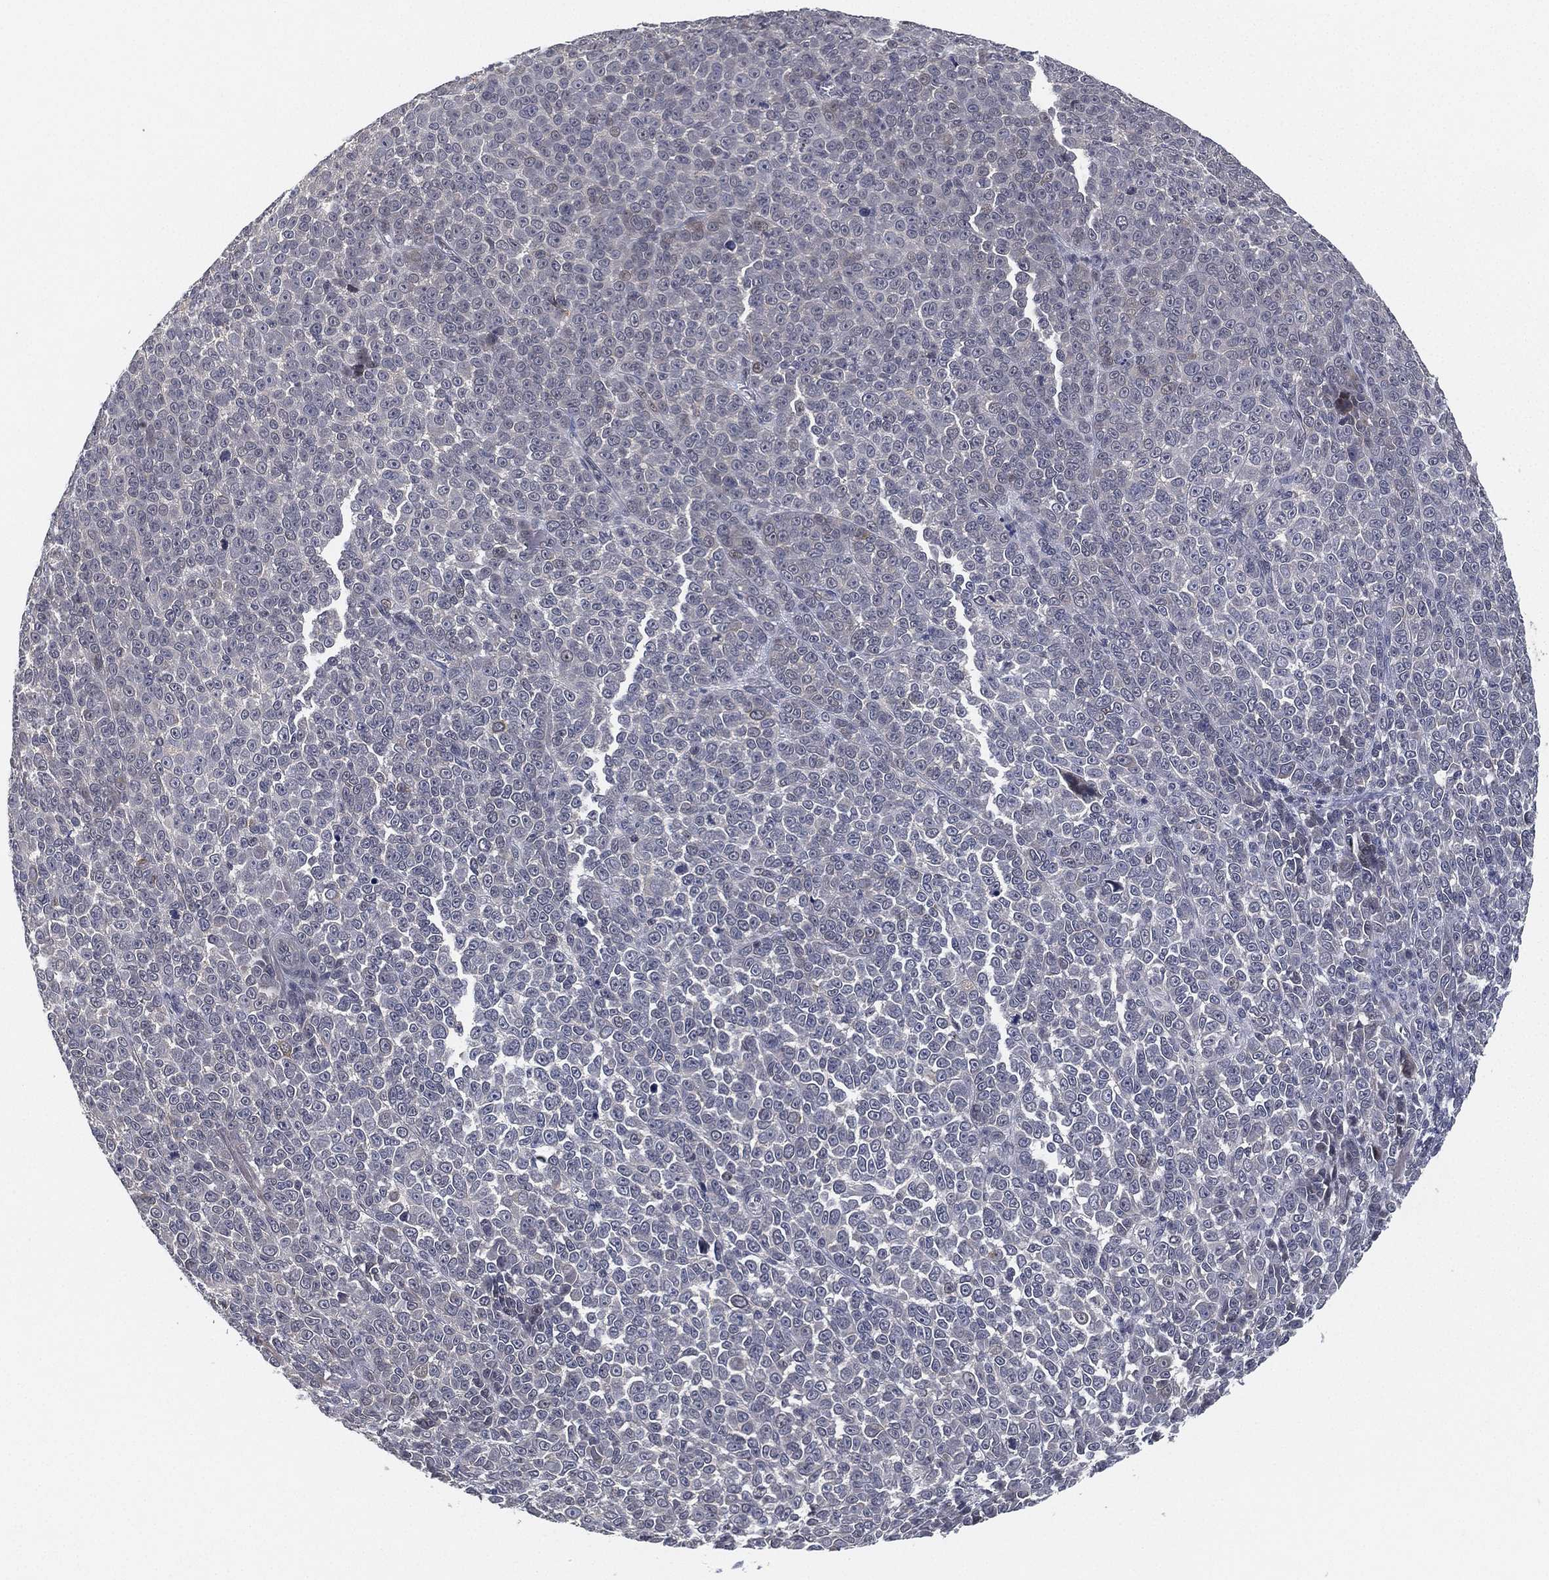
{"staining": {"intensity": "negative", "quantity": "none", "location": "none"}, "tissue": "melanoma", "cell_type": "Tumor cells", "image_type": "cancer", "snomed": [{"axis": "morphology", "description": "Malignant melanoma, NOS"}, {"axis": "topography", "description": "Skin"}], "caption": "Micrograph shows no significant protein staining in tumor cells of malignant melanoma.", "gene": "CFAP251", "patient": {"sex": "female", "age": 95}}